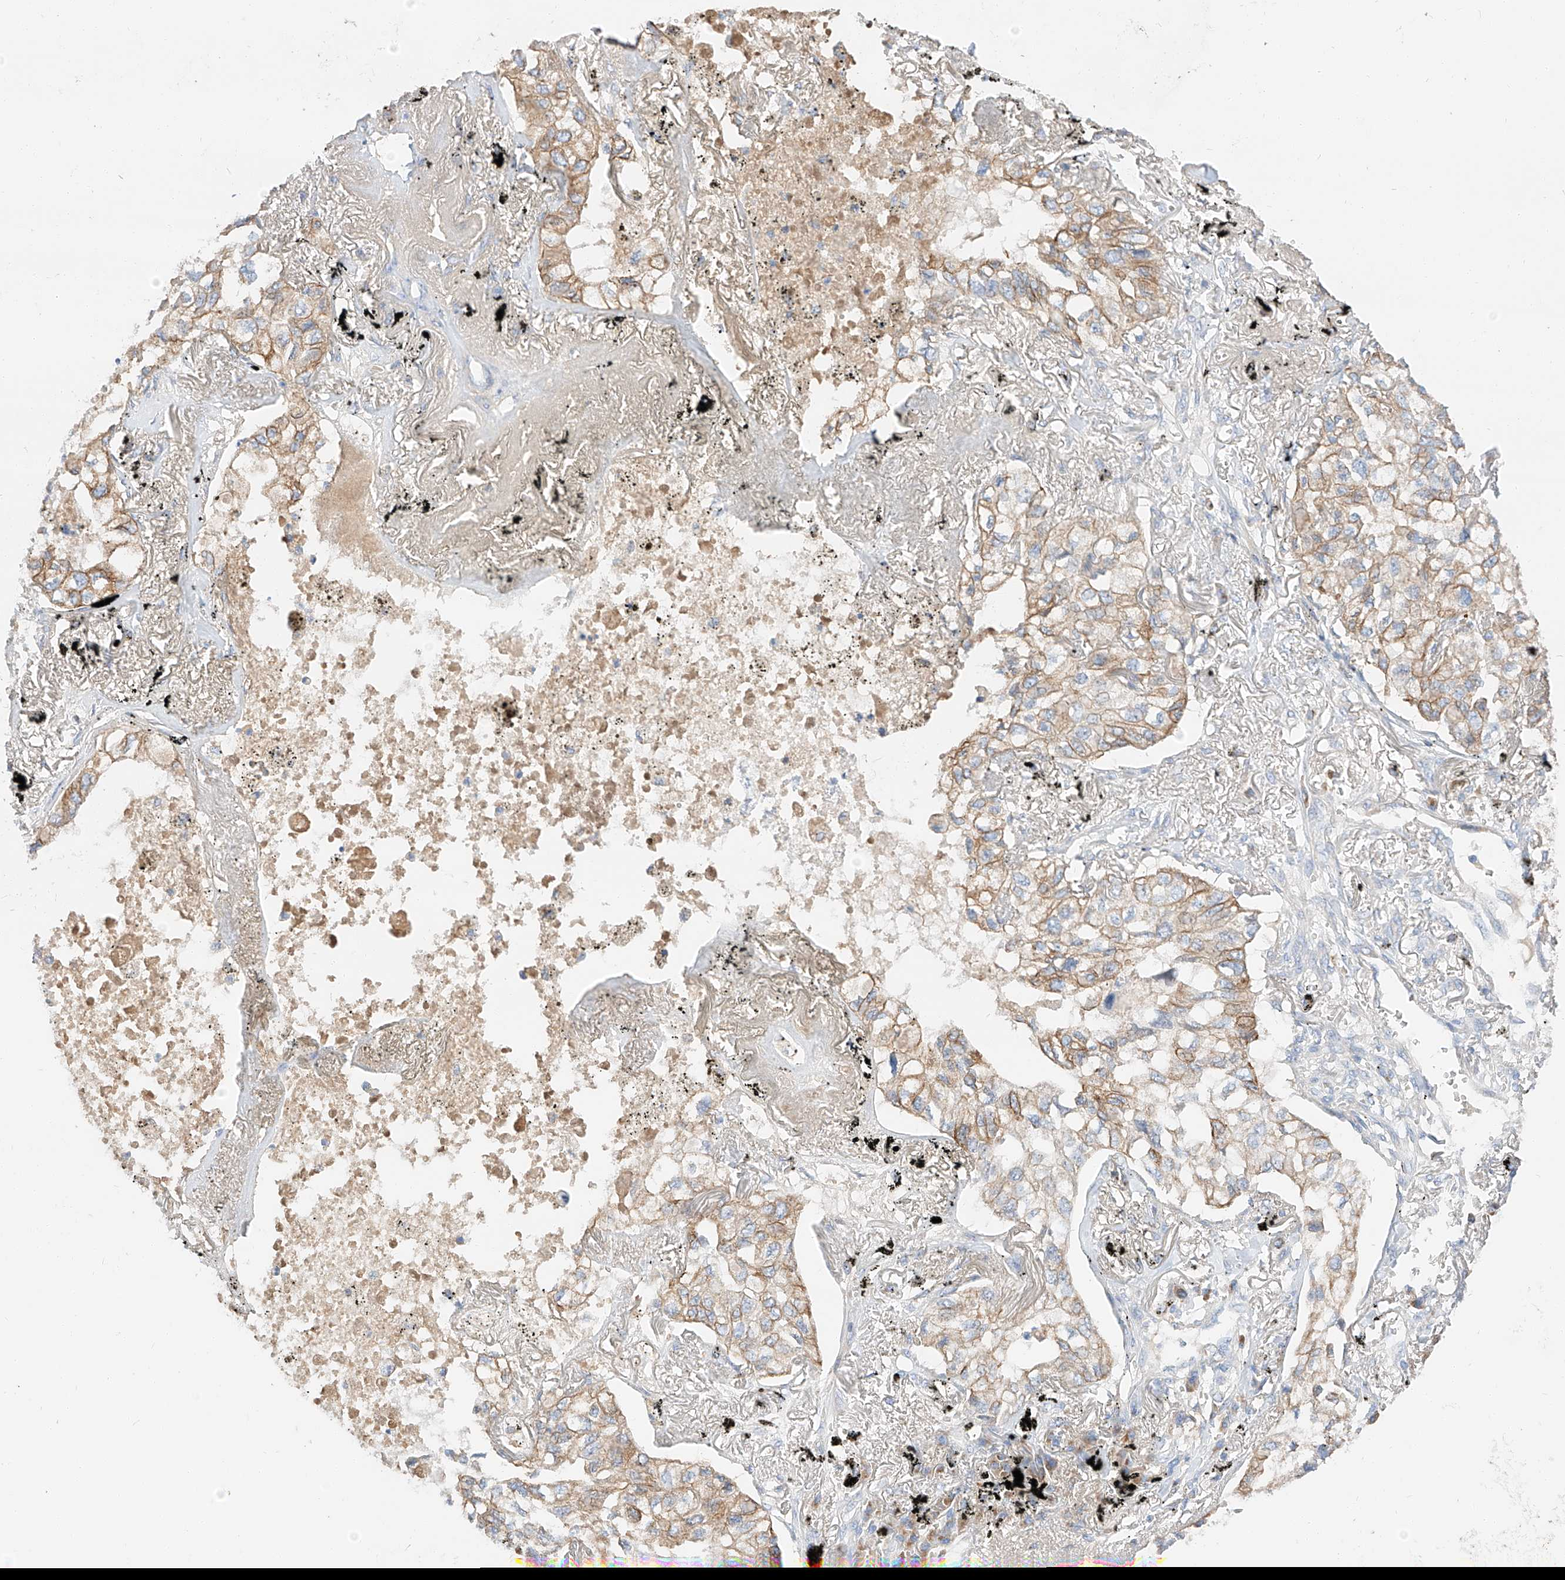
{"staining": {"intensity": "moderate", "quantity": ">75%", "location": "cytoplasmic/membranous"}, "tissue": "lung cancer", "cell_type": "Tumor cells", "image_type": "cancer", "snomed": [{"axis": "morphology", "description": "Adenocarcinoma, NOS"}, {"axis": "topography", "description": "Lung"}], "caption": "Adenocarcinoma (lung) was stained to show a protein in brown. There is medium levels of moderate cytoplasmic/membranous expression in approximately >75% of tumor cells.", "gene": "MAP7", "patient": {"sex": "male", "age": 65}}